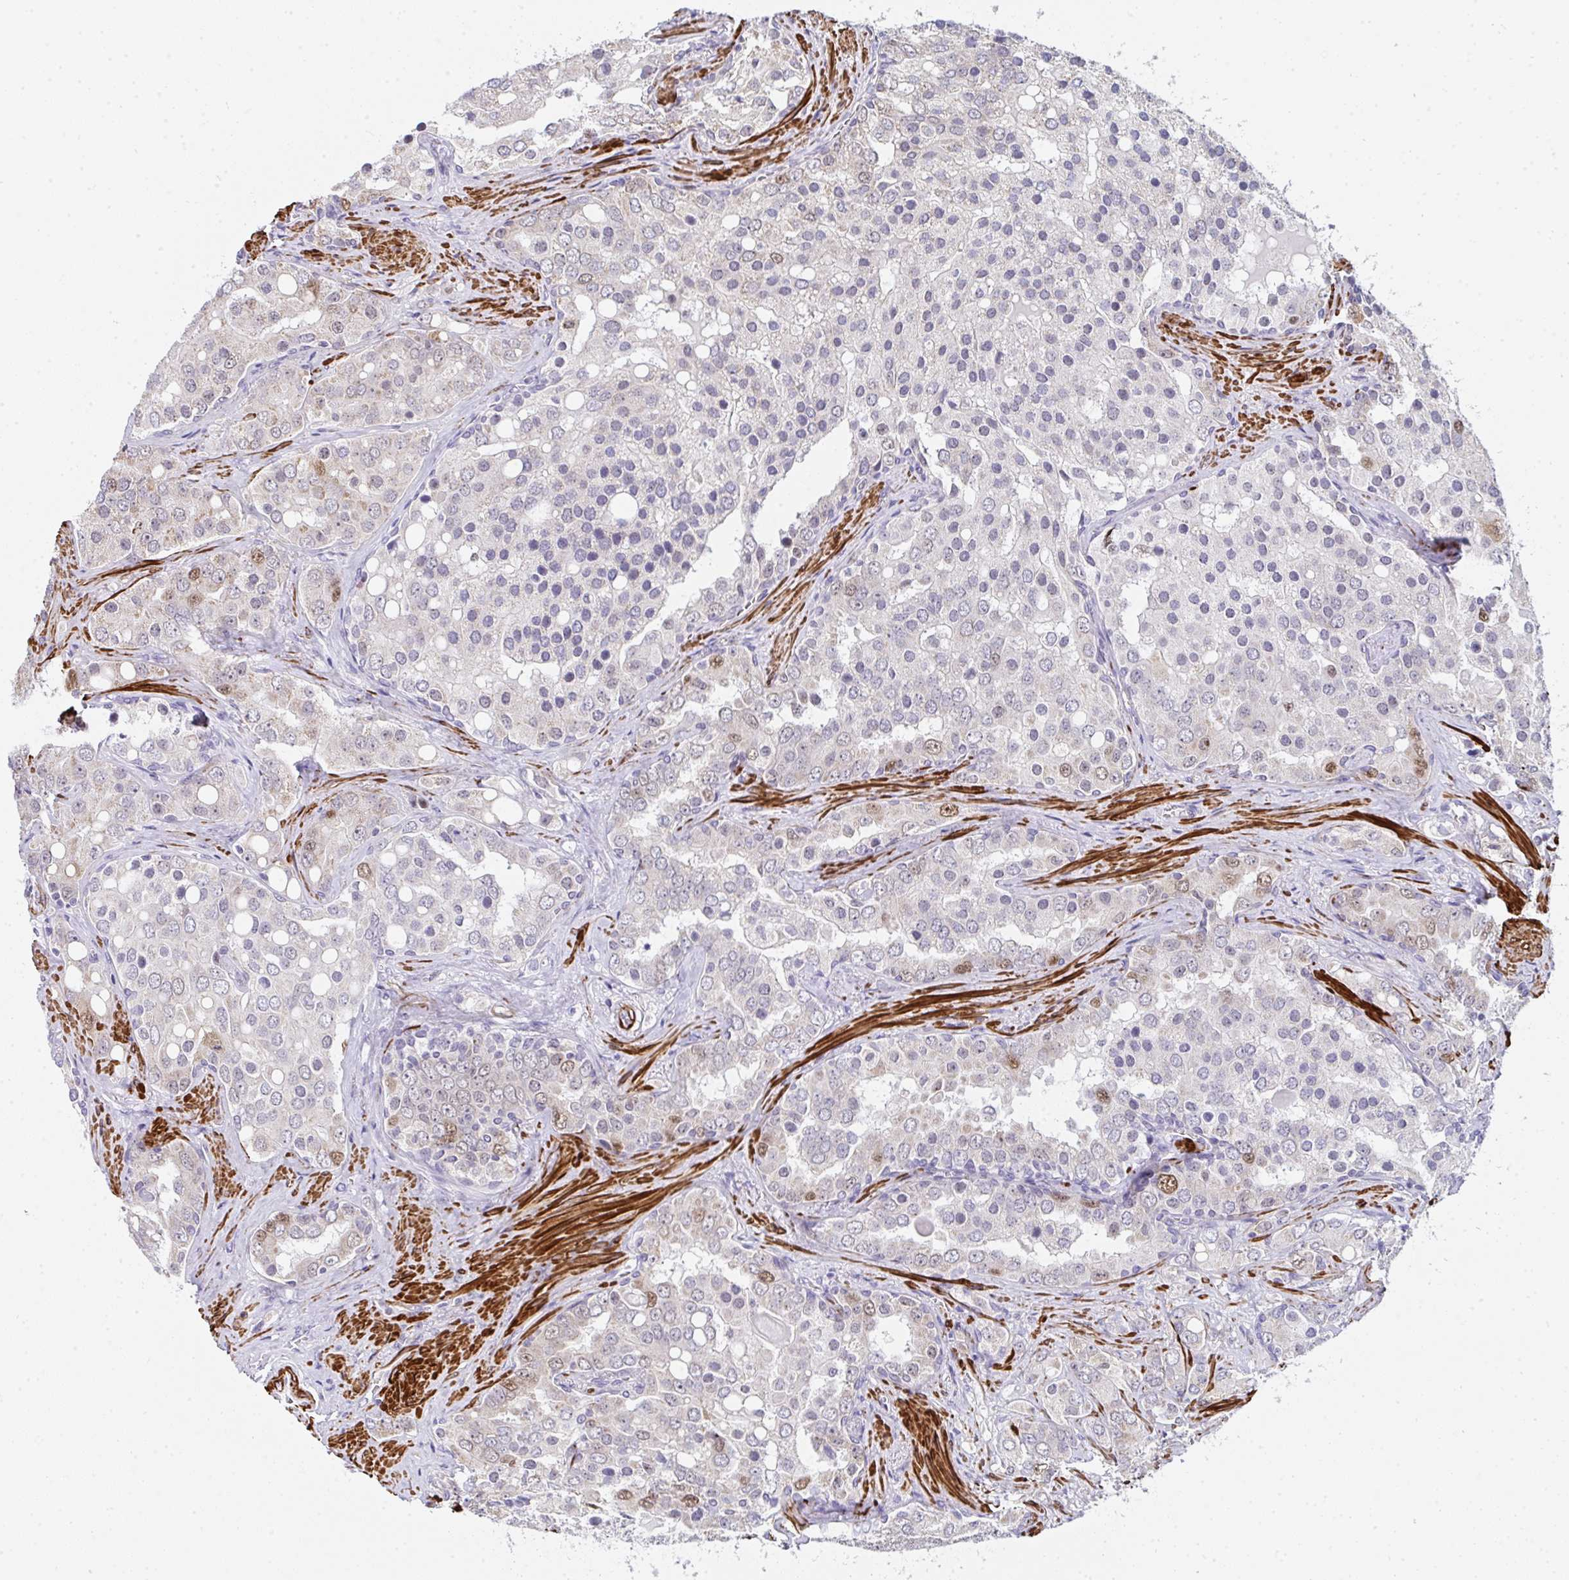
{"staining": {"intensity": "moderate", "quantity": "<25%", "location": "nuclear"}, "tissue": "prostate cancer", "cell_type": "Tumor cells", "image_type": "cancer", "snomed": [{"axis": "morphology", "description": "Adenocarcinoma, High grade"}, {"axis": "topography", "description": "Prostate"}], "caption": "Prostate cancer tissue shows moderate nuclear staining in about <25% of tumor cells (brown staining indicates protein expression, while blue staining denotes nuclei).", "gene": "GINS2", "patient": {"sex": "male", "age": 67}}